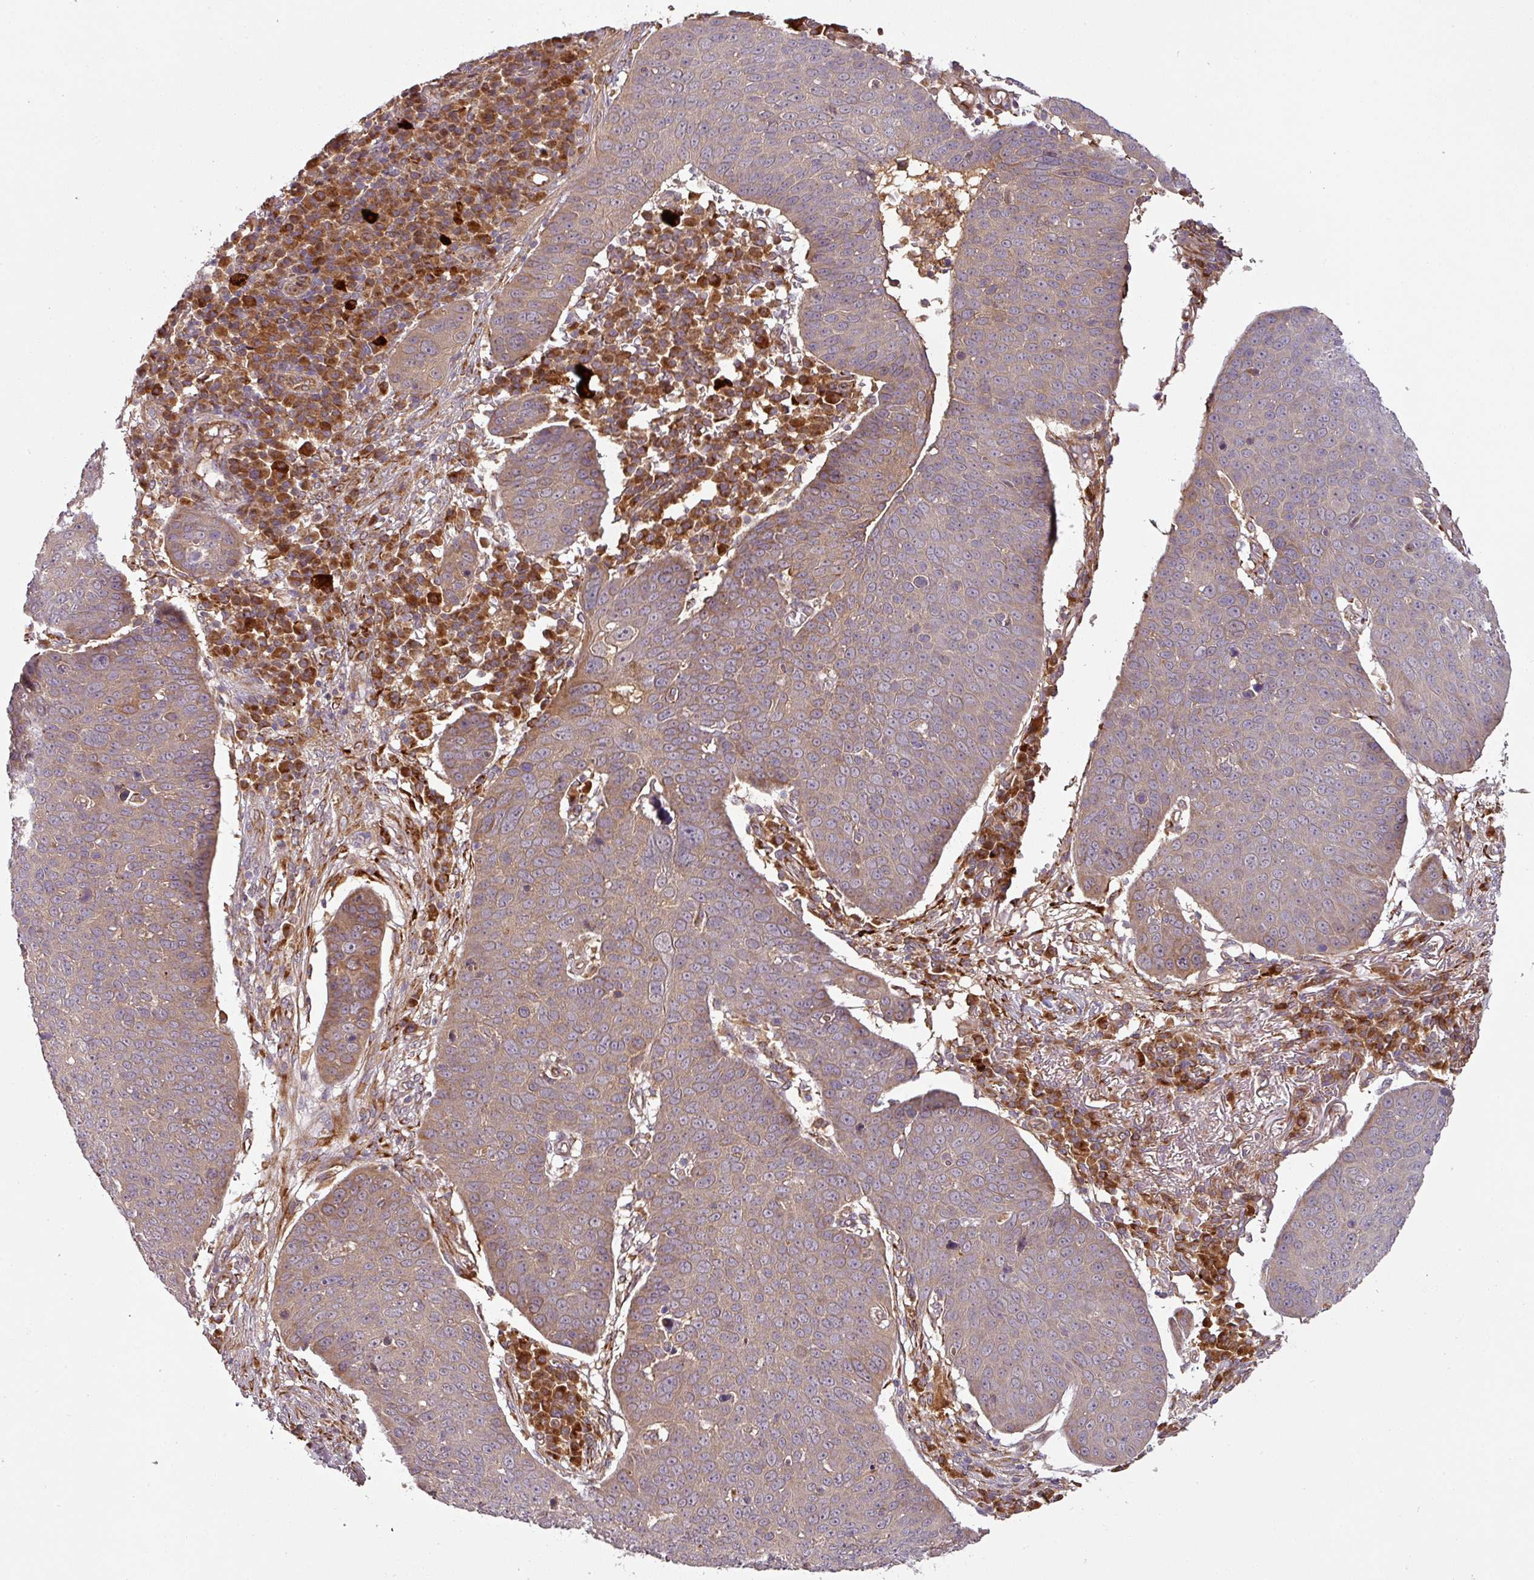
{"staining": {"intensity": "weak", "quantity": "25%-75%", "location": "cytoplasmic/membranous"}, "tissue": "skin cancer", "cell_type": "Tumor cells", "image_type": "cancer", "snomed": [{"axis": "morphology", "description": "Squamous cell carcinoma, NOS"}, {"axis": "topography", "description": "Skin"}], "caption": "Skin cancer (squamous cell carcinoma) was stained to show a protein in brown. There is low levels of weak cytoplasmic/membranous positivity in about 25%-75% of tumor cells. Using DAB (brown) and hematoxylin (blue) stains, captured at high magnification using brightfield microscopy.", "gene": "ART1", "patient": {"sex": "male", "age": 71}}